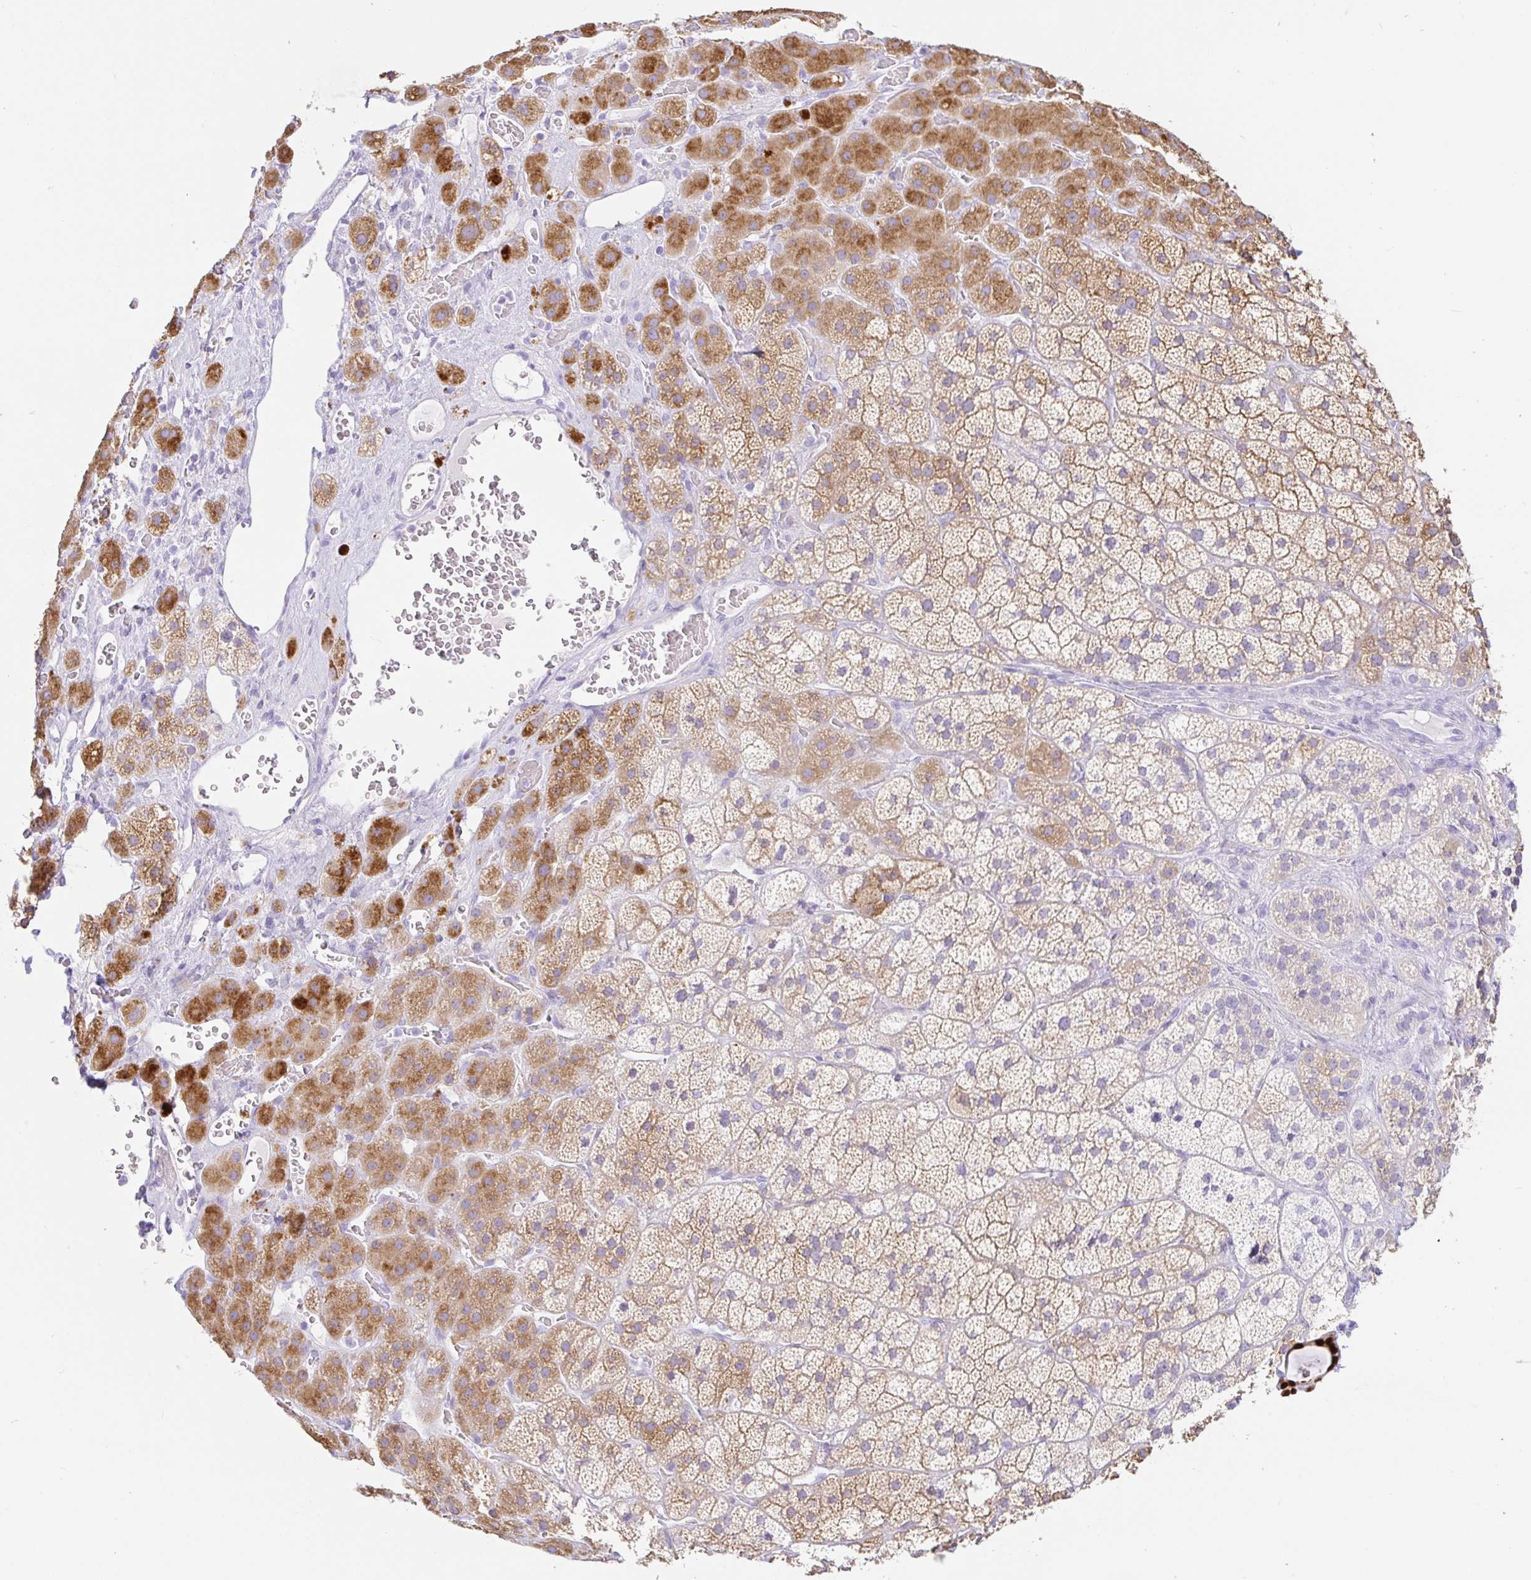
{"staining": {"intensity": "moderate", "quantity": "25%-75%", "location": "cytoplasmic/membranous"}, "tissue": "adrenal gland", "cell_type": "Glandular cells", "image_type": "normal", "snomed": [{"axis": "morphology", "description": "Normal tissue, NOS"}, {"axis": "topography", "description": "Adrenal gland"}], "caption": "Adrenal gland stained for a protein reveals moderate cytoplasmic/membranous positivity in glandular cells. The staining was performed using DAB (3,3'-diaminobenzidine) to visualize the protein expression in brown, while the nuclei were stained in blue with hematoxylin (Magnification: 20x).", "gene": "PAX8", "patient": {"sex": "male", "age": 57}}